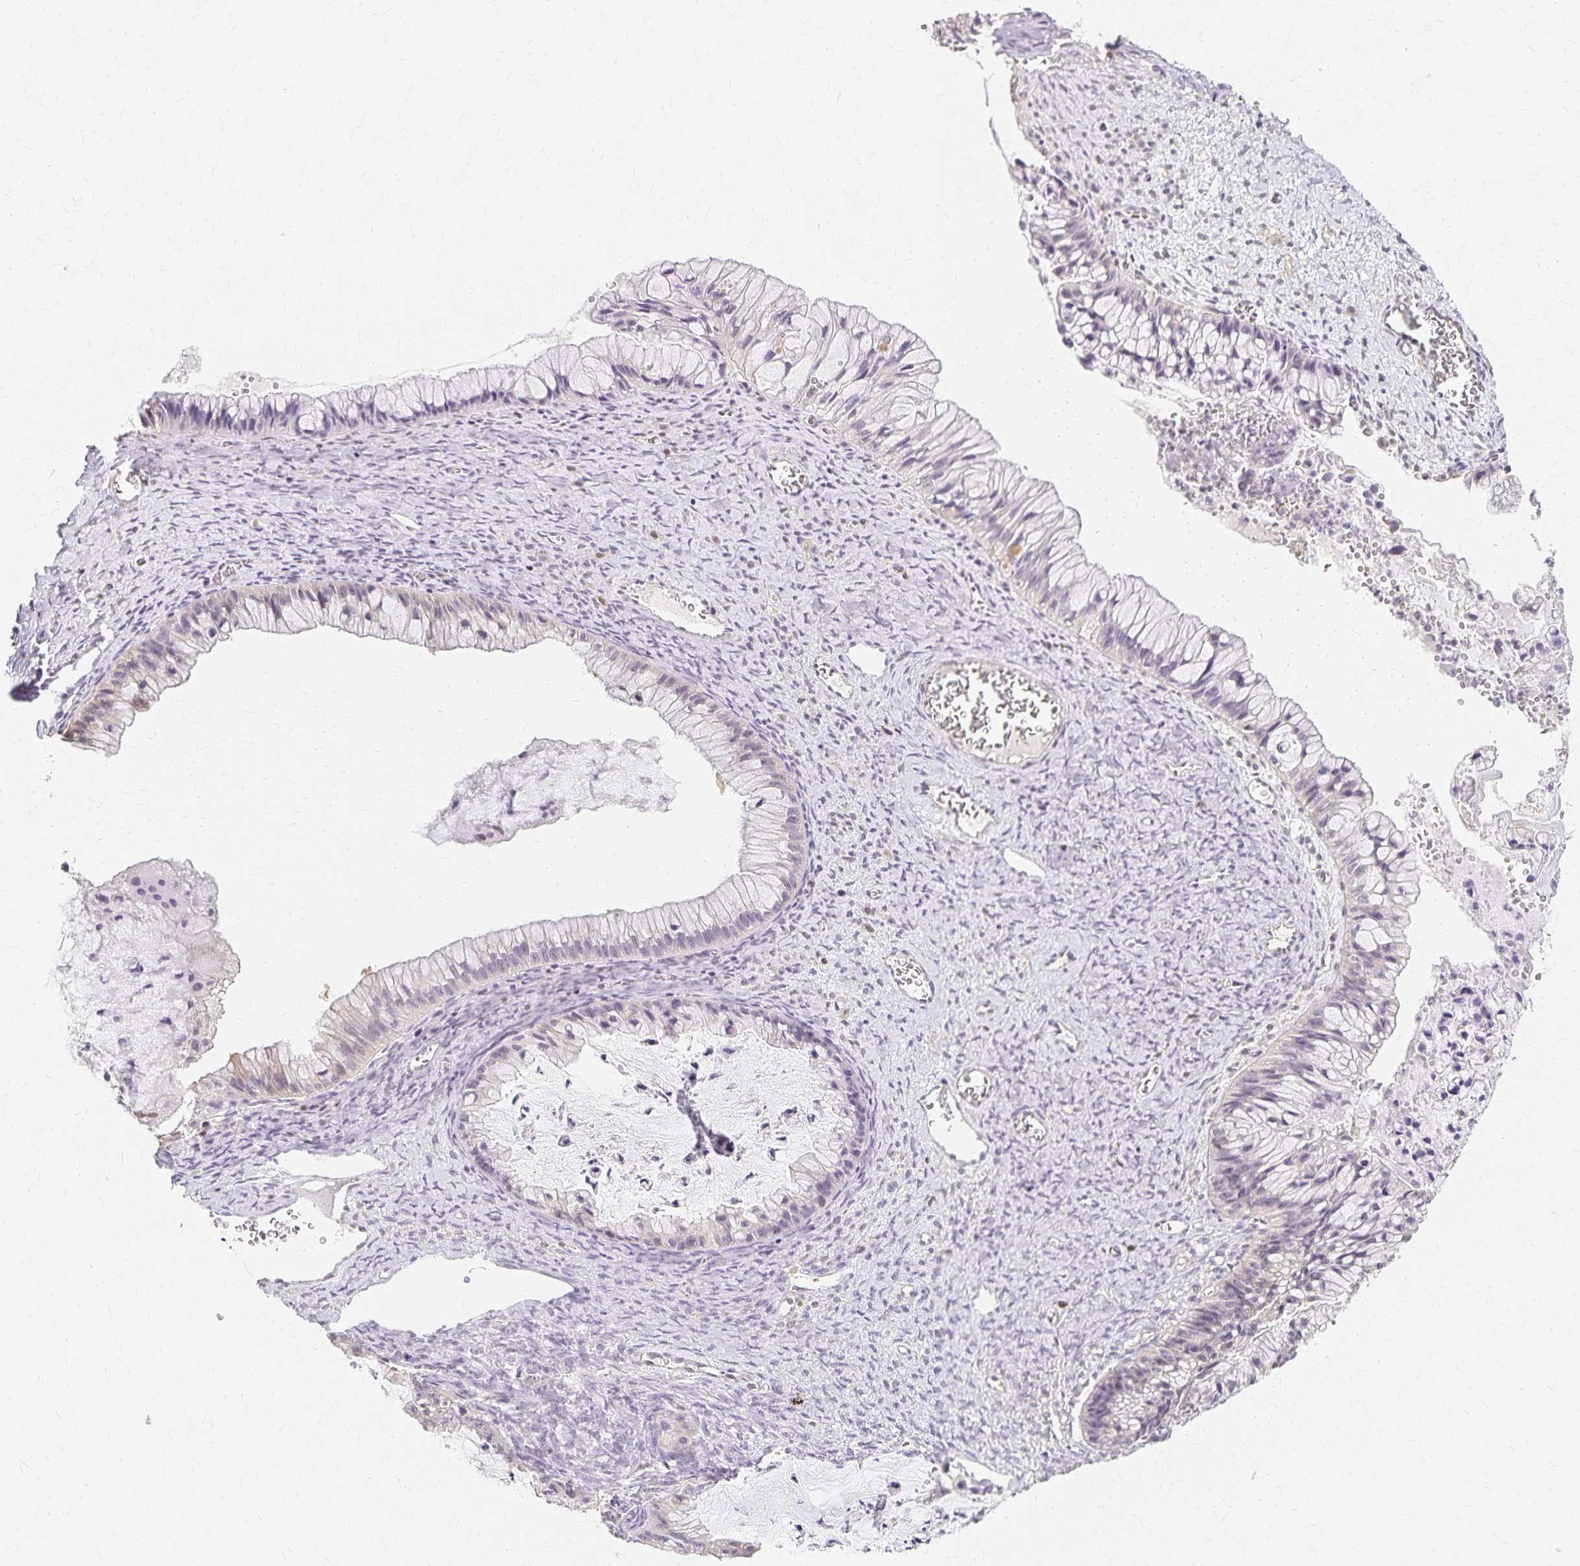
{"staining": {"intensity": "weak", "quantity": "25%-75%", "location": "cytoplasmic/membranous"}, "tissue": "ovarian cancer", "cell_type": "Tumor cells", "image_type": "cancer", "snomed": [{"axis": "morphology", "description": "Cystadenocarcinoma, mucinous, NOS"}, {"axis": "topography", "description": "Ovary"}], "caption": "Weak cytoplasmic/membranous positivity for a protein is seen in approximately 25%-75% of tumor cells of mucinous cystadenocarcinoma (ovarian) using IHC.", "gene": "AZGP1", "patient": {"sex": "female", "age": 72}}